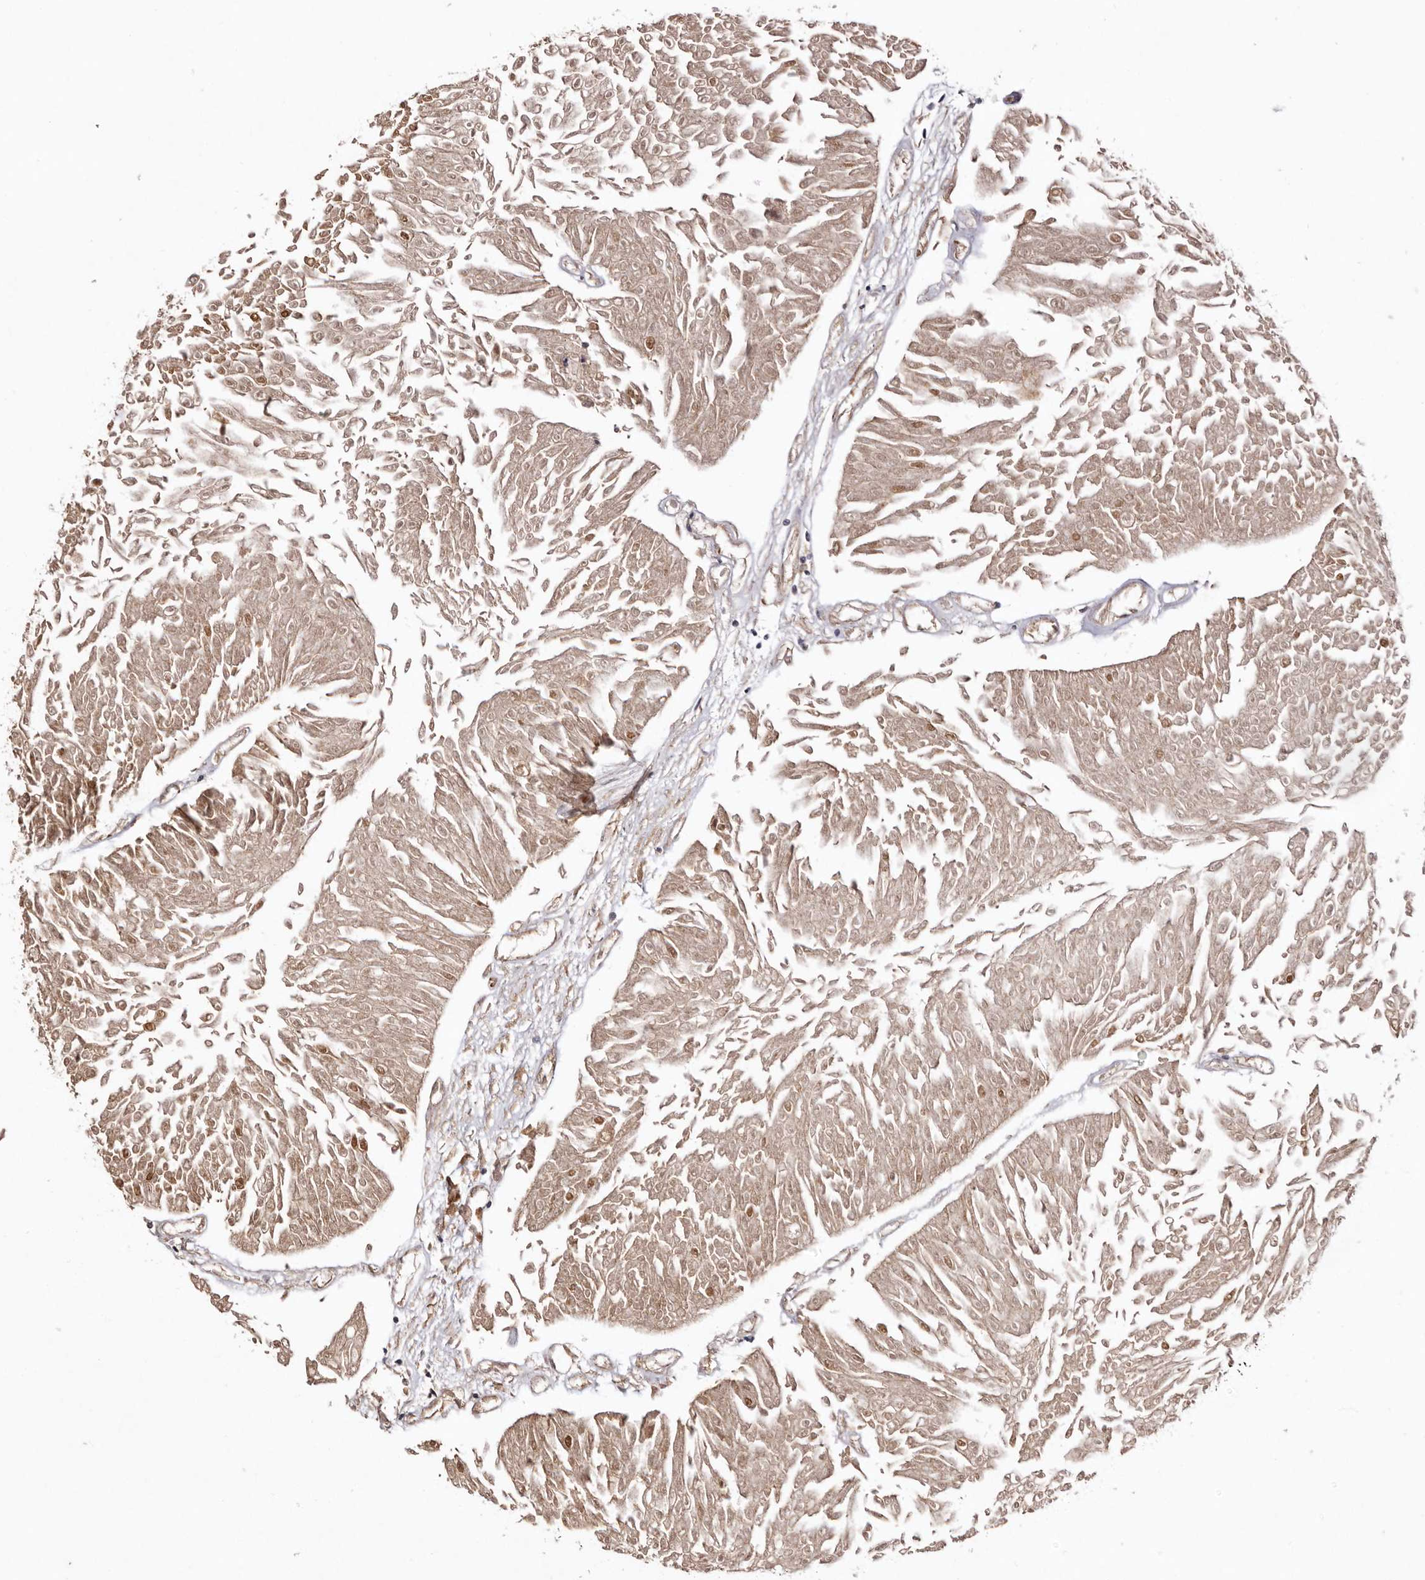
{"staining": {"intensity": "weak", "quantity": ">75%", "location": "cytoplasmic/membranous,nuclear"}, "tissue": "urothelial cancer", "cell_type": "Tumor cells", "image_type": "cancer", "snomed": [{"axis": "morphology", "description": "Urothelial carcinoma, Low grade"}, {"axis": "topography", "description": "Urinary bladder"}], "caption": "The micrograph demonstrates immunohistochemical staining of urothelial cancer. There is weak cytoplasmic/membranous and nuclear expression is seen in approximately >75% of tumor cells. Immunohistochemistry (ihc) stains the protein in brown and the nuclei are stained blue.", "gene": "NOTCH1", "patient": {"sex": "male", "age": 67}}